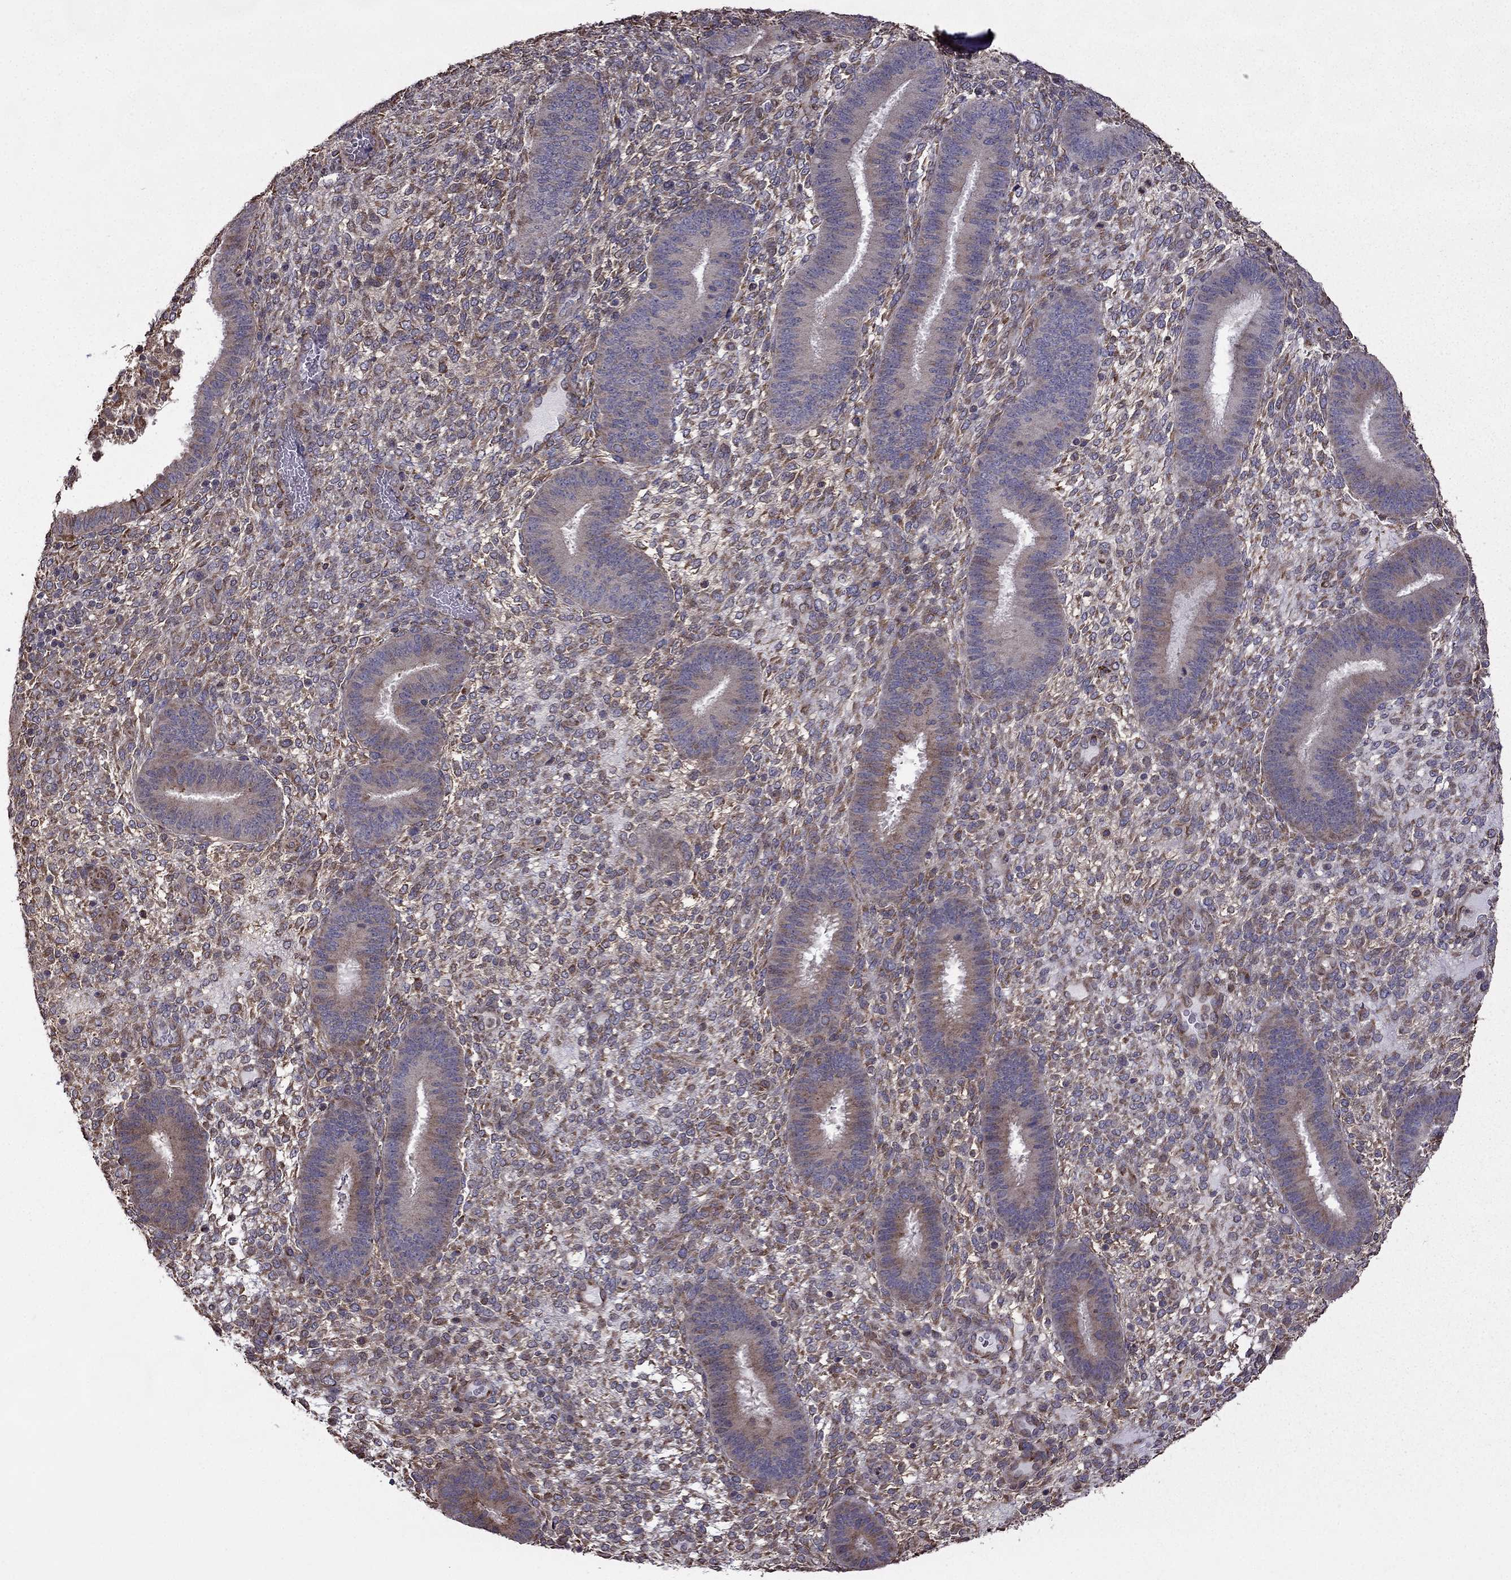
{"staining": {"intensity": "moderate", "quantity": "<25%", "location": "cytoplasmic/membranous"}, "tissue": "endometrium", "cell_type": "Cells in endometrial stroma", "image_type": "normal", "snomed": [{"axis": "morphology", "description": "Normal tissue, NOS"}, {"axis": "topography", "description": "Endometrium"}], "caption": "A low amount of moderate cytoplasmic/membranous expression is appreciated in approximately <25% of cells in endometrial stroma in unremarkable endometrium.", "gene": "IKBIP", "patient": {"sex": "female", "age": 39}}